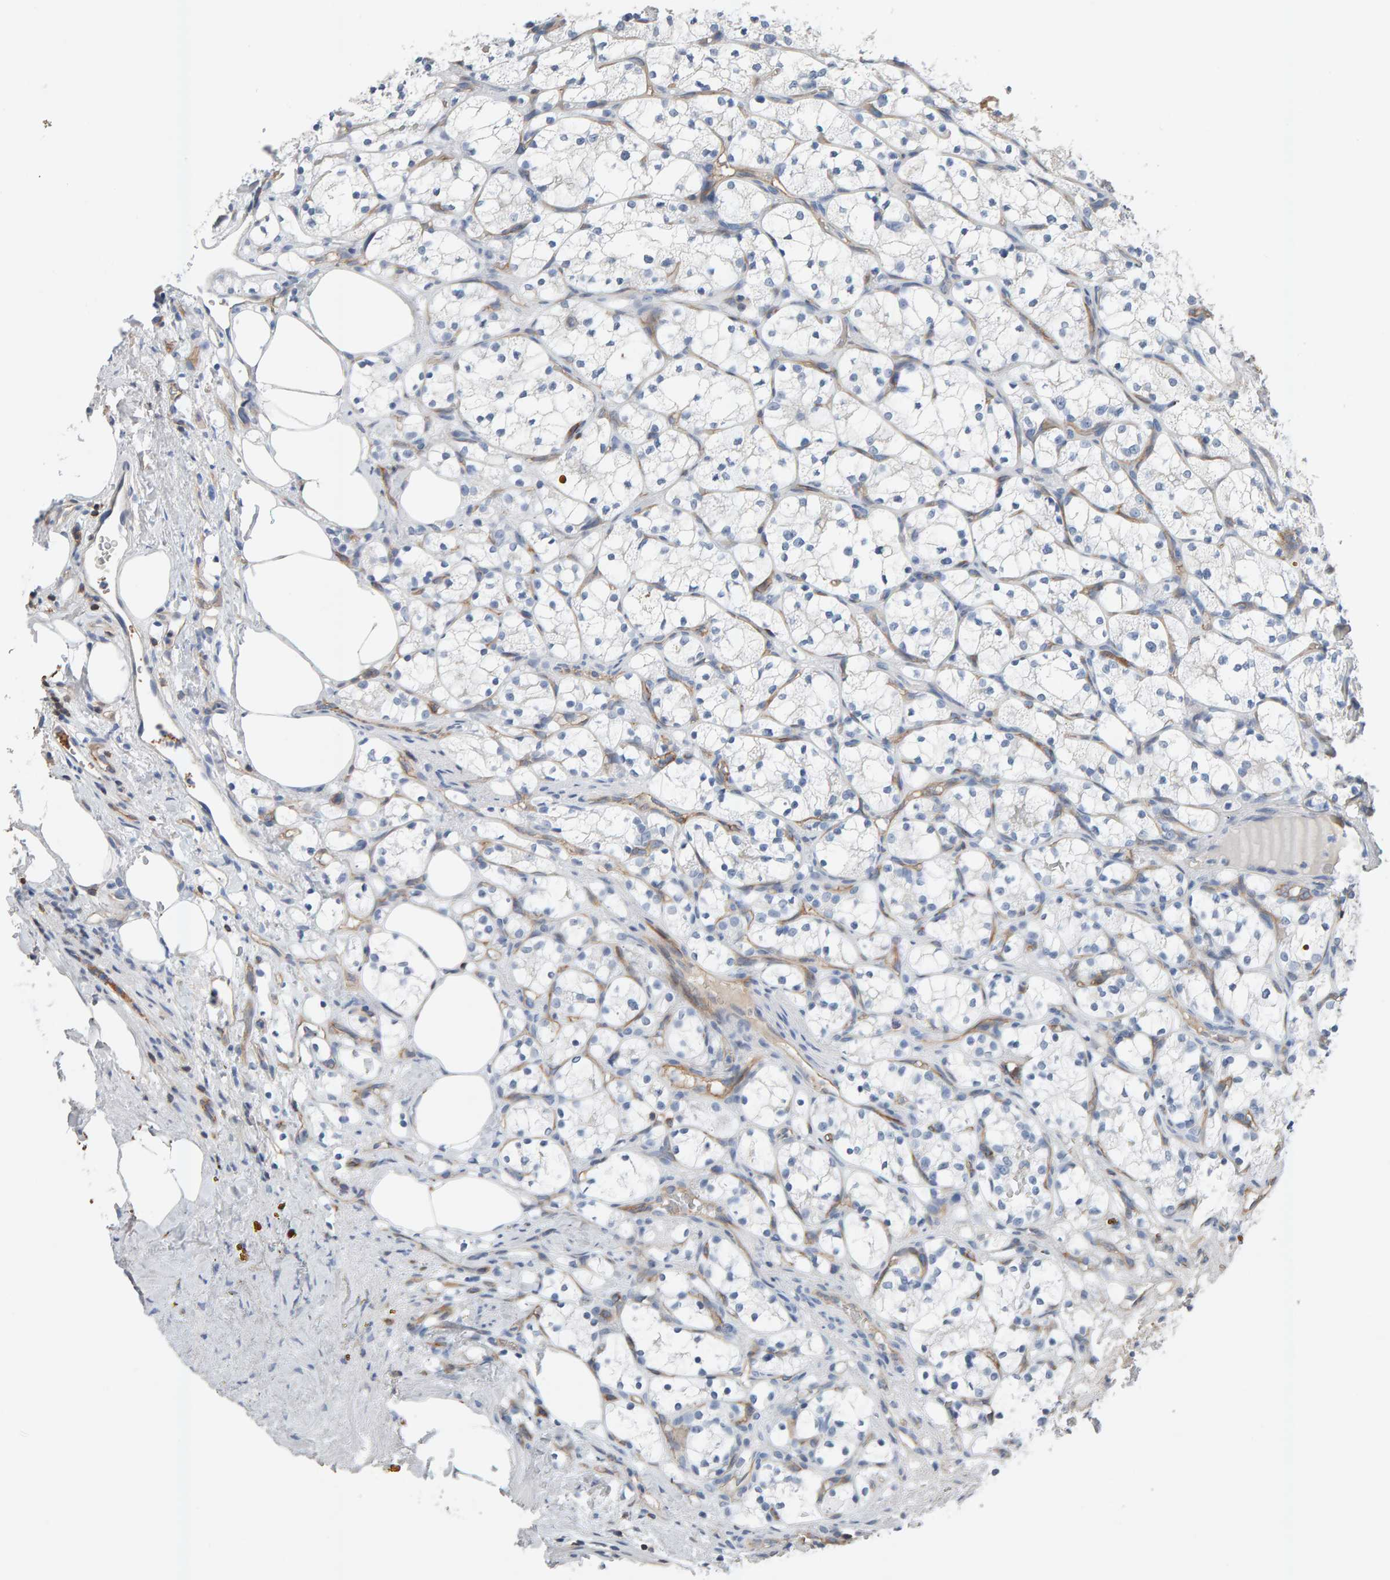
{"staining": {"intensity": "negative", "quantity": "none", "location": "none"}, "tissue": "renal cancer", "cell_type": "Tumor cells", "image_type": "cancer", "snomed": [{"axis": "morphology", "description": "Adenocarcinoma, NOS"}, {"axis": "topography", "description": "Kidney"}], "caption": "Immunohistochemical staining of human renal cancer (adenocarcinoma) exhibits no significant staining in tumor cells. (DAB (3,3'-diaminobenzidine) immunohistochemistry (IHC), high magnification).", "gene": "FYN", "patient": {"sex": "female", "age": 69}}